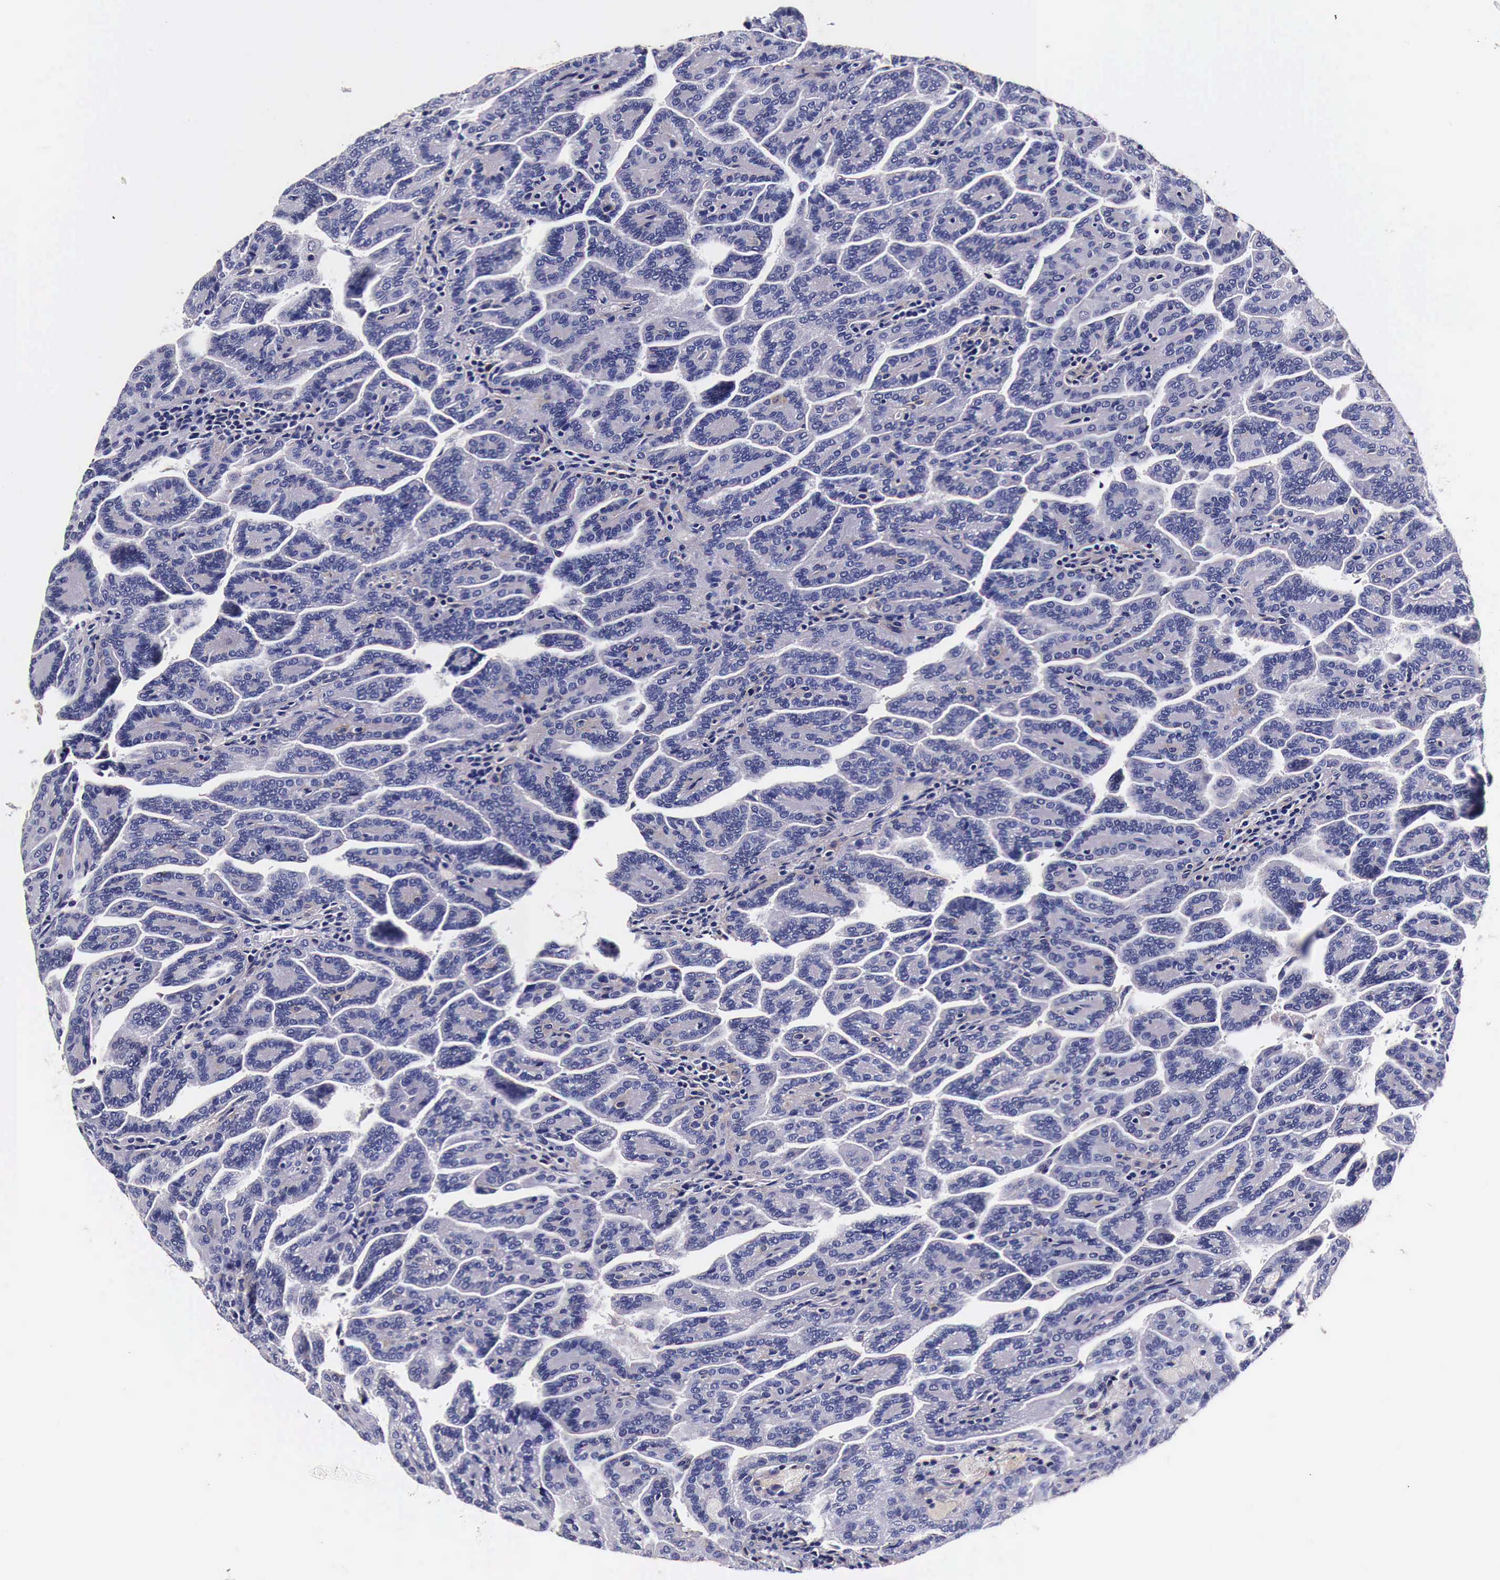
{"staining": {"intensity": "negative", "quantity": "none", "location": "none"}, "tissue": "renal cancer", "cell_type": "Tumor cells", "image_type": "cancer", "snomed": [{"axis": "morphology", "description": "Adenocarcinoma, NOS"}, {"axis": "topography", "description": "Kidney"}], "caption": "Protein analysis of renal adenocarcinoma displays no significant expression in tumor cells.", "gene": "RP2", "patient": {"sex": "male", "age": 61}}